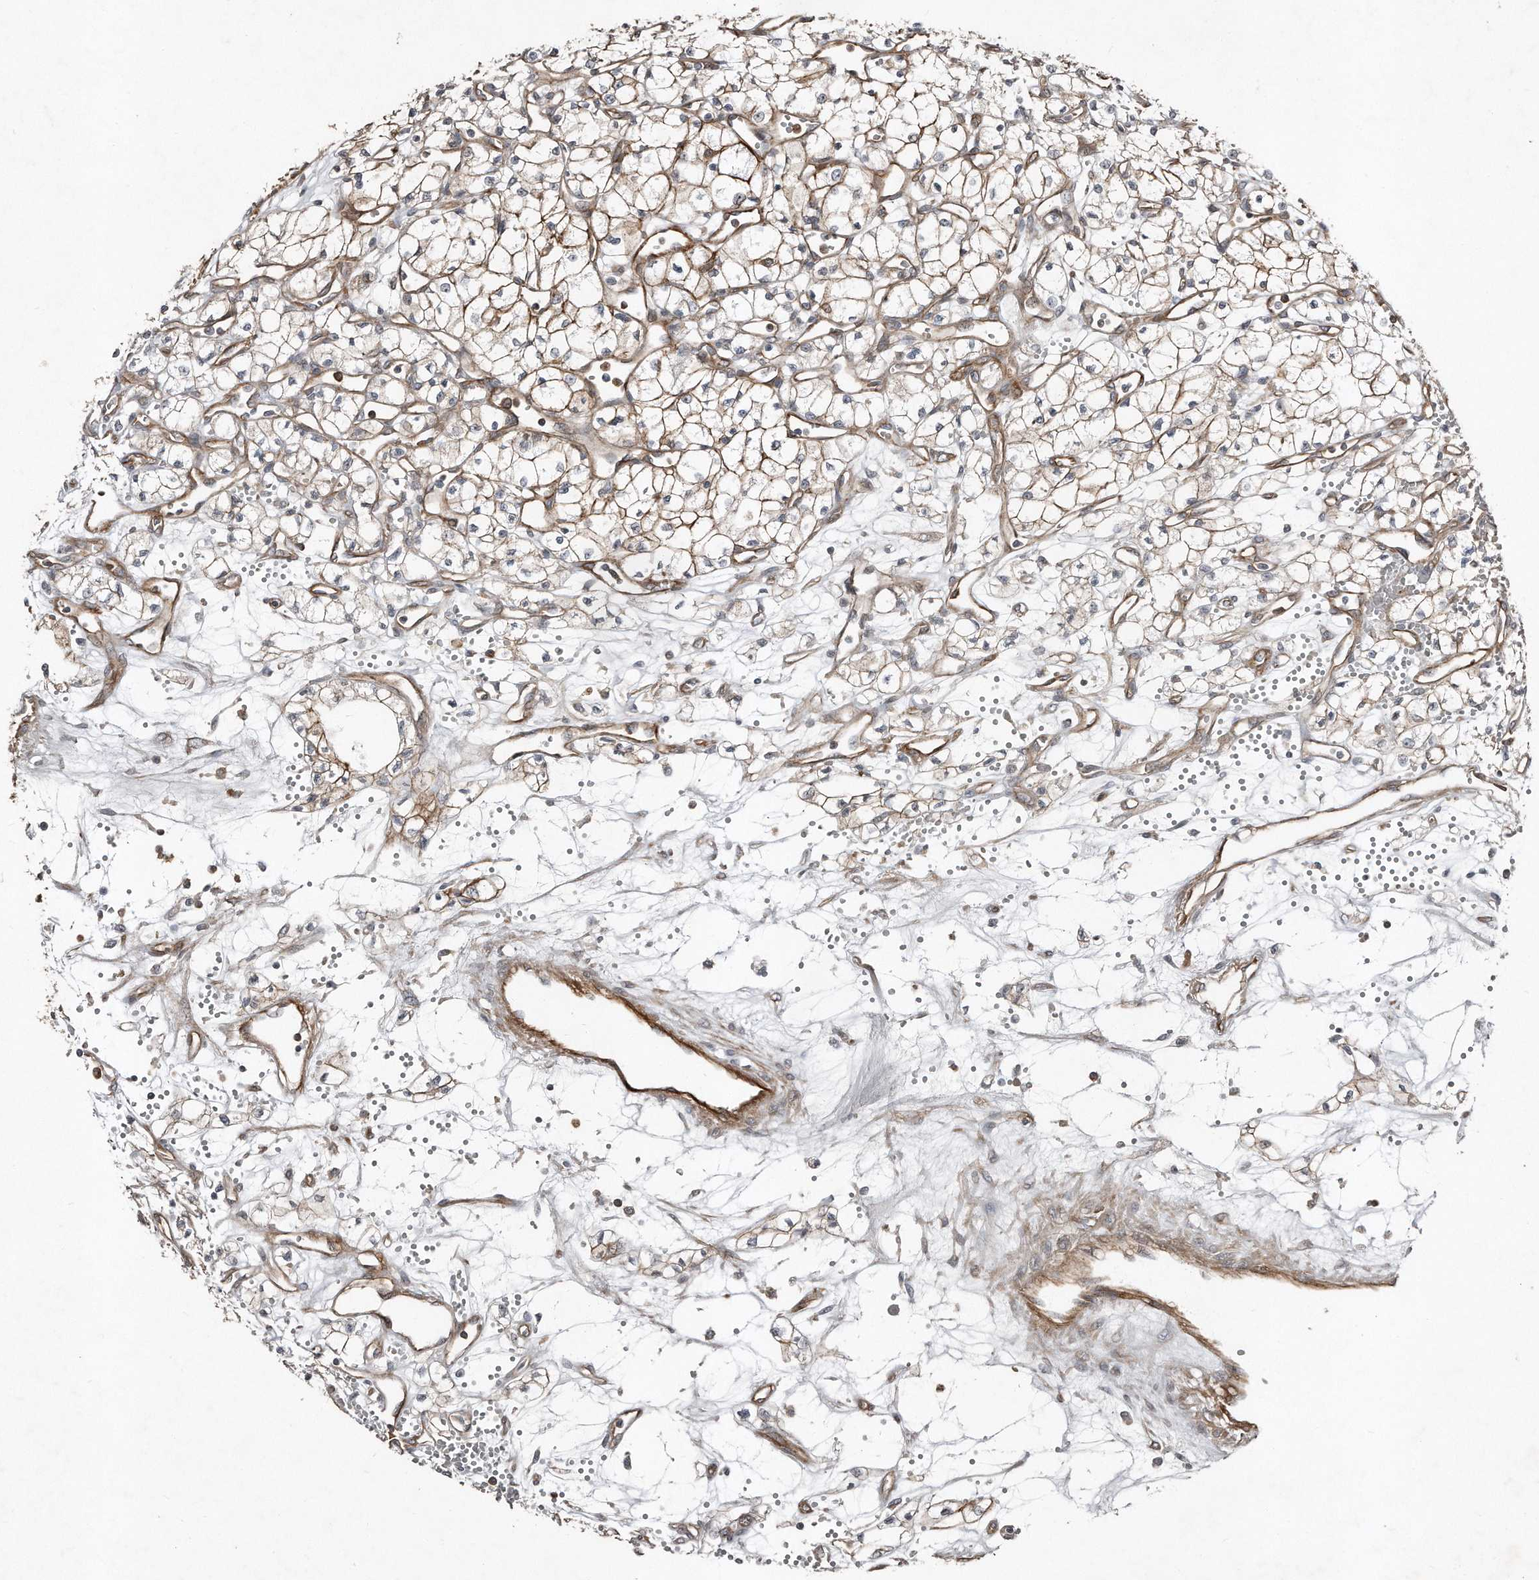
{"staining": {"intensity": "moderate", "quantity": ">75%", "location": "cytoplasmic/membranous"}, "tissue": "renal cancer", "cell_type": "Tumor cells", "image_type": "cancer", "snomed": [{"axis": "morphology", "description": "Adenocarcinoma, NOS"}, {"axis": "topography", "description": "Kidney"}], "caption": "Renal cancer (adenocarcinoma) tissue shows moderate cytoplasmic/membranous positivity in approximately >75% of tumor cells, visualized by immunohistochemistry.", "gene": "SNAP47", "patient": {"sex": "male", "age": 59}}